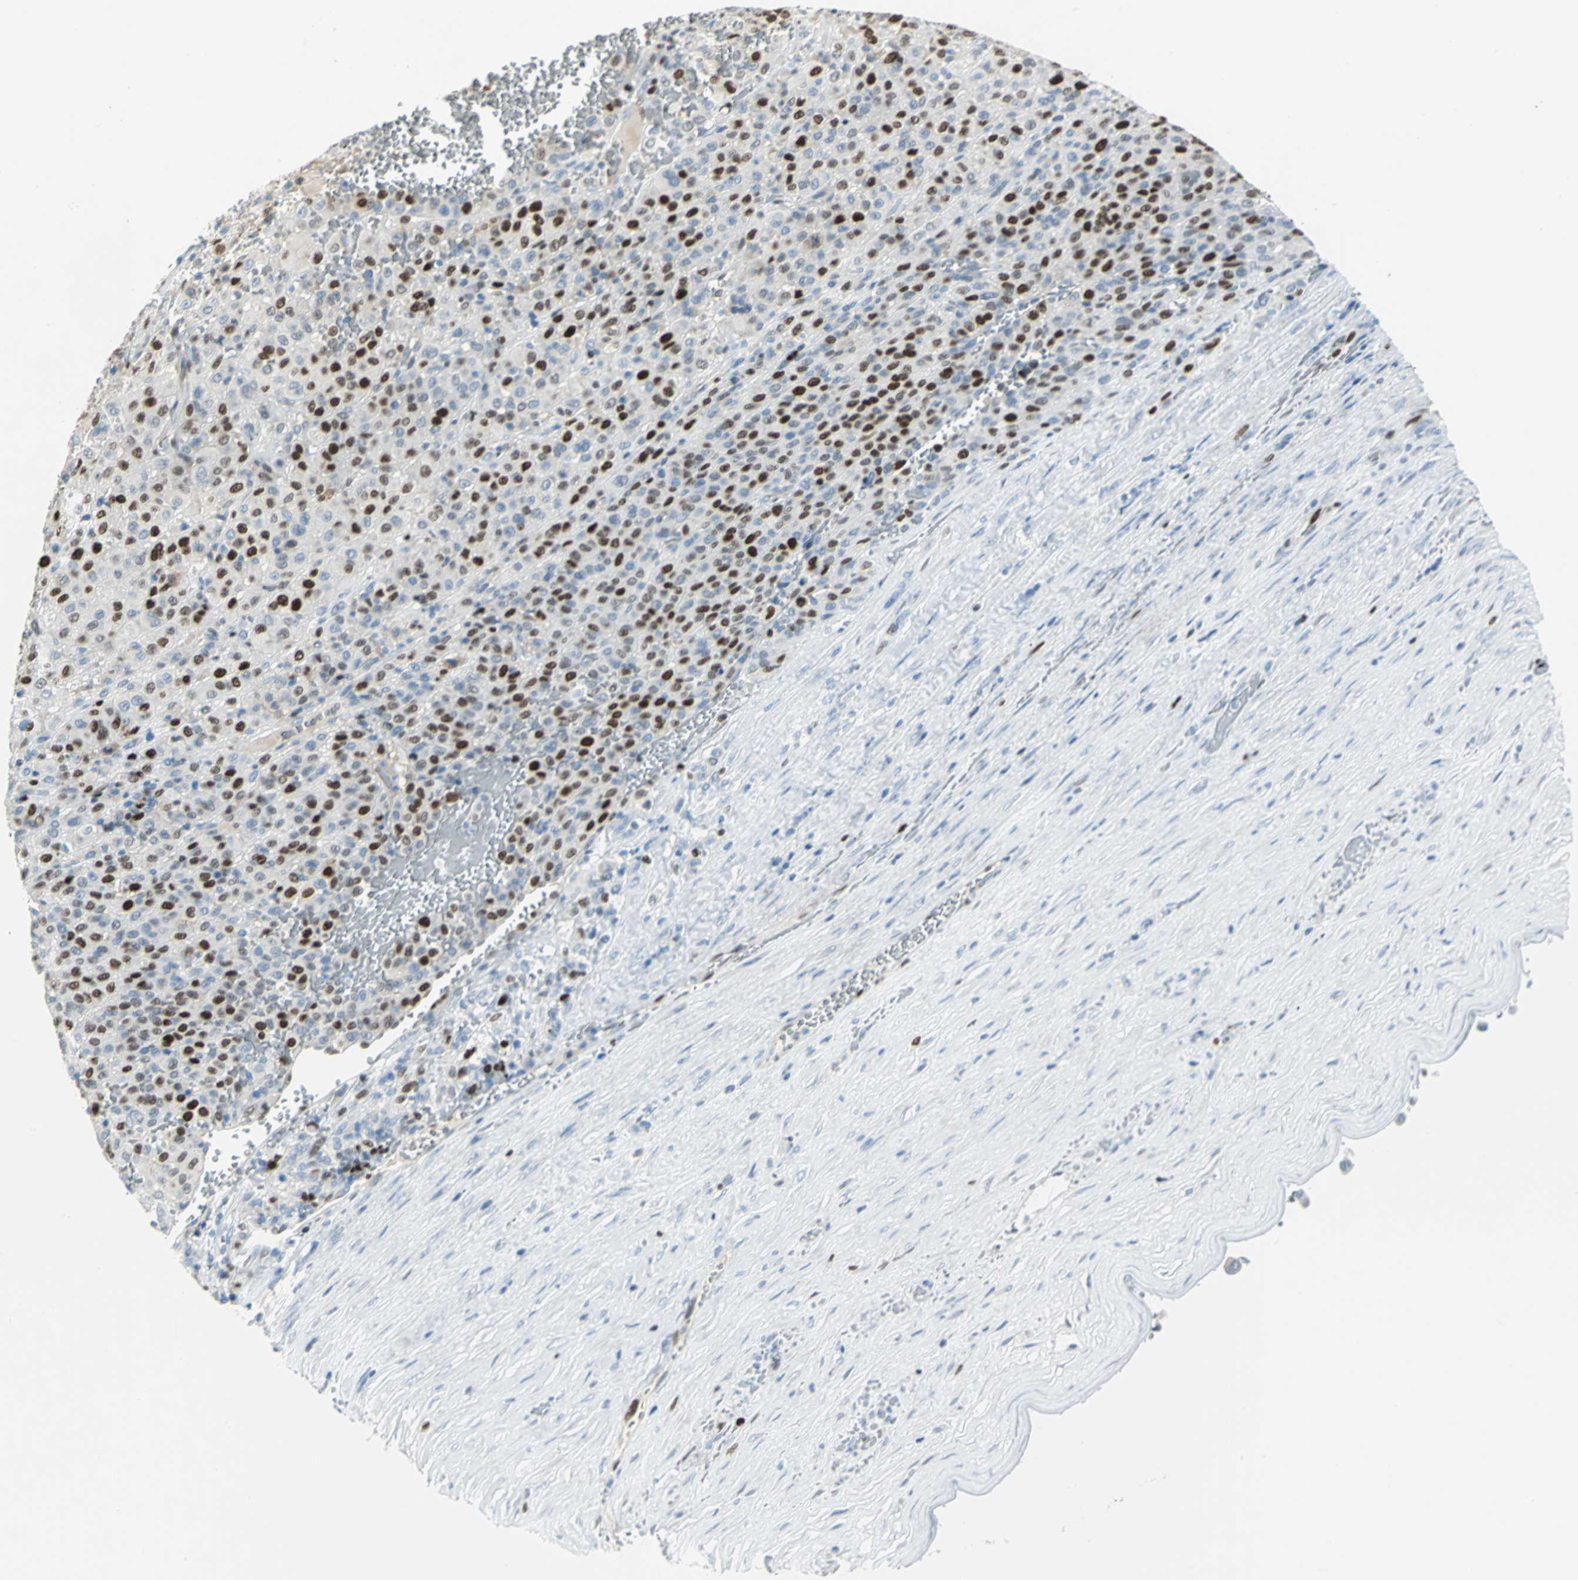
{"staining": {"intensity": "strong", "quantity": "25%-75%", "location": "nuclear"}, "tissue": "melanoma", "cell_type": "Tumor cells", "image_type": "cancer", "snomed": [{"axis": "morphology", "description": "Malignant melanoma, Metastatic site"}, {"axis": "topography", "description": "Pancreas"}], "caption": "IHC photomicrograph of melanoma stained for a protein (brown), which displays high levels of strong nuclear expression in about 25%-75% of tumor cells.", "gene": "MCM4", "patient": {"sex": "female", "age": 30}}